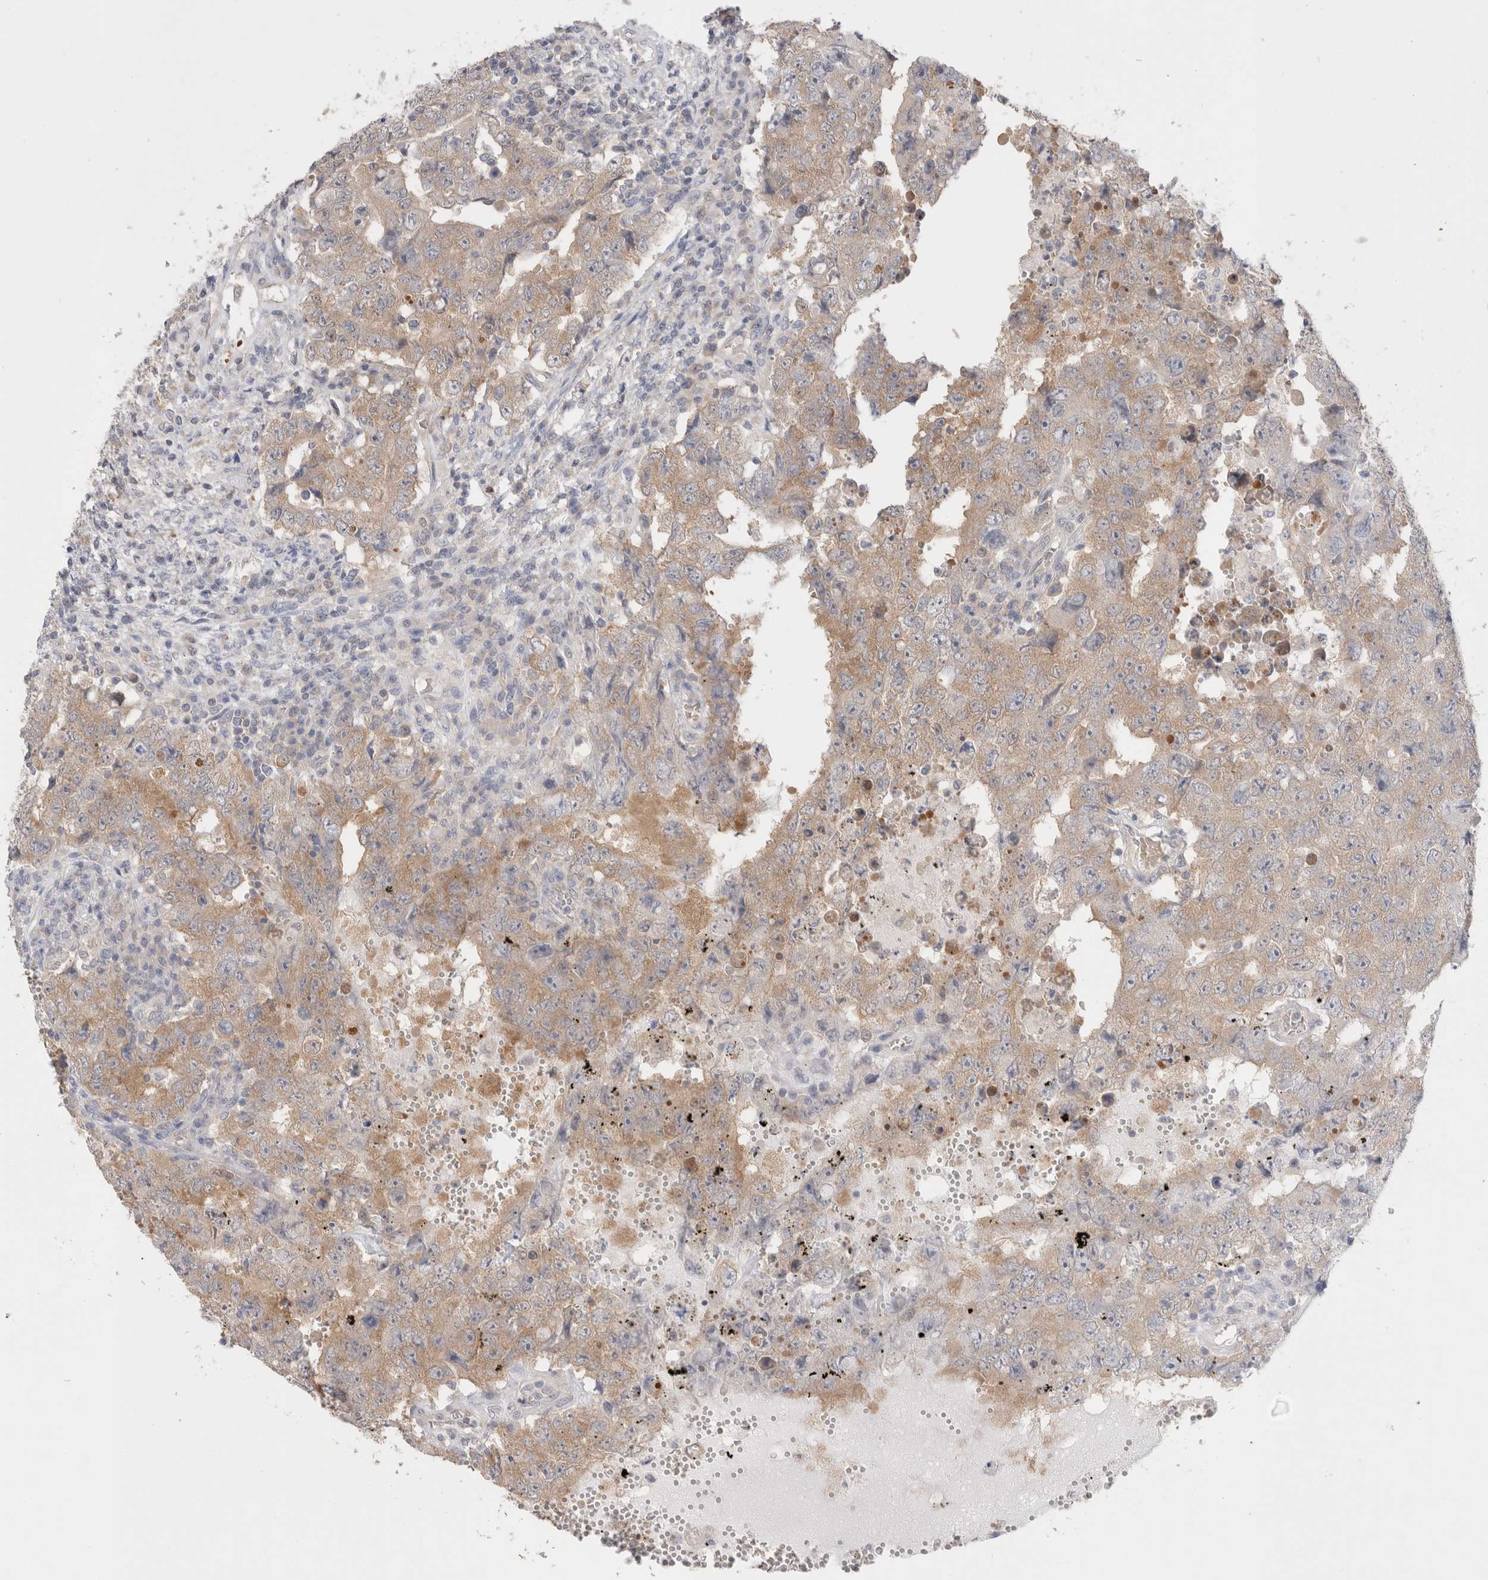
{"staining": {"intensity": "moderate", "quantity": "25%-75%", "location": "cytoplasmic/membranous"}, "tissue": "testis cancer", "cell_type": "Tumor cells", "image_type": "cancer", "snomed": [{"axis": "morphology", "description": "Carcinoma, Embryonal, NOS"}, {"axis": "topography", "description": "Testis"}], "caption": "The photomicrograph exhibits immunohistochemical staining of embryonal carcinoma (testis). There is moderate cytoplasmic/membranous positivity is identified in about 25%-75% of tumor cells.", "gene": "NDOR1", "patient": {"sex": "male", "age": 26}}